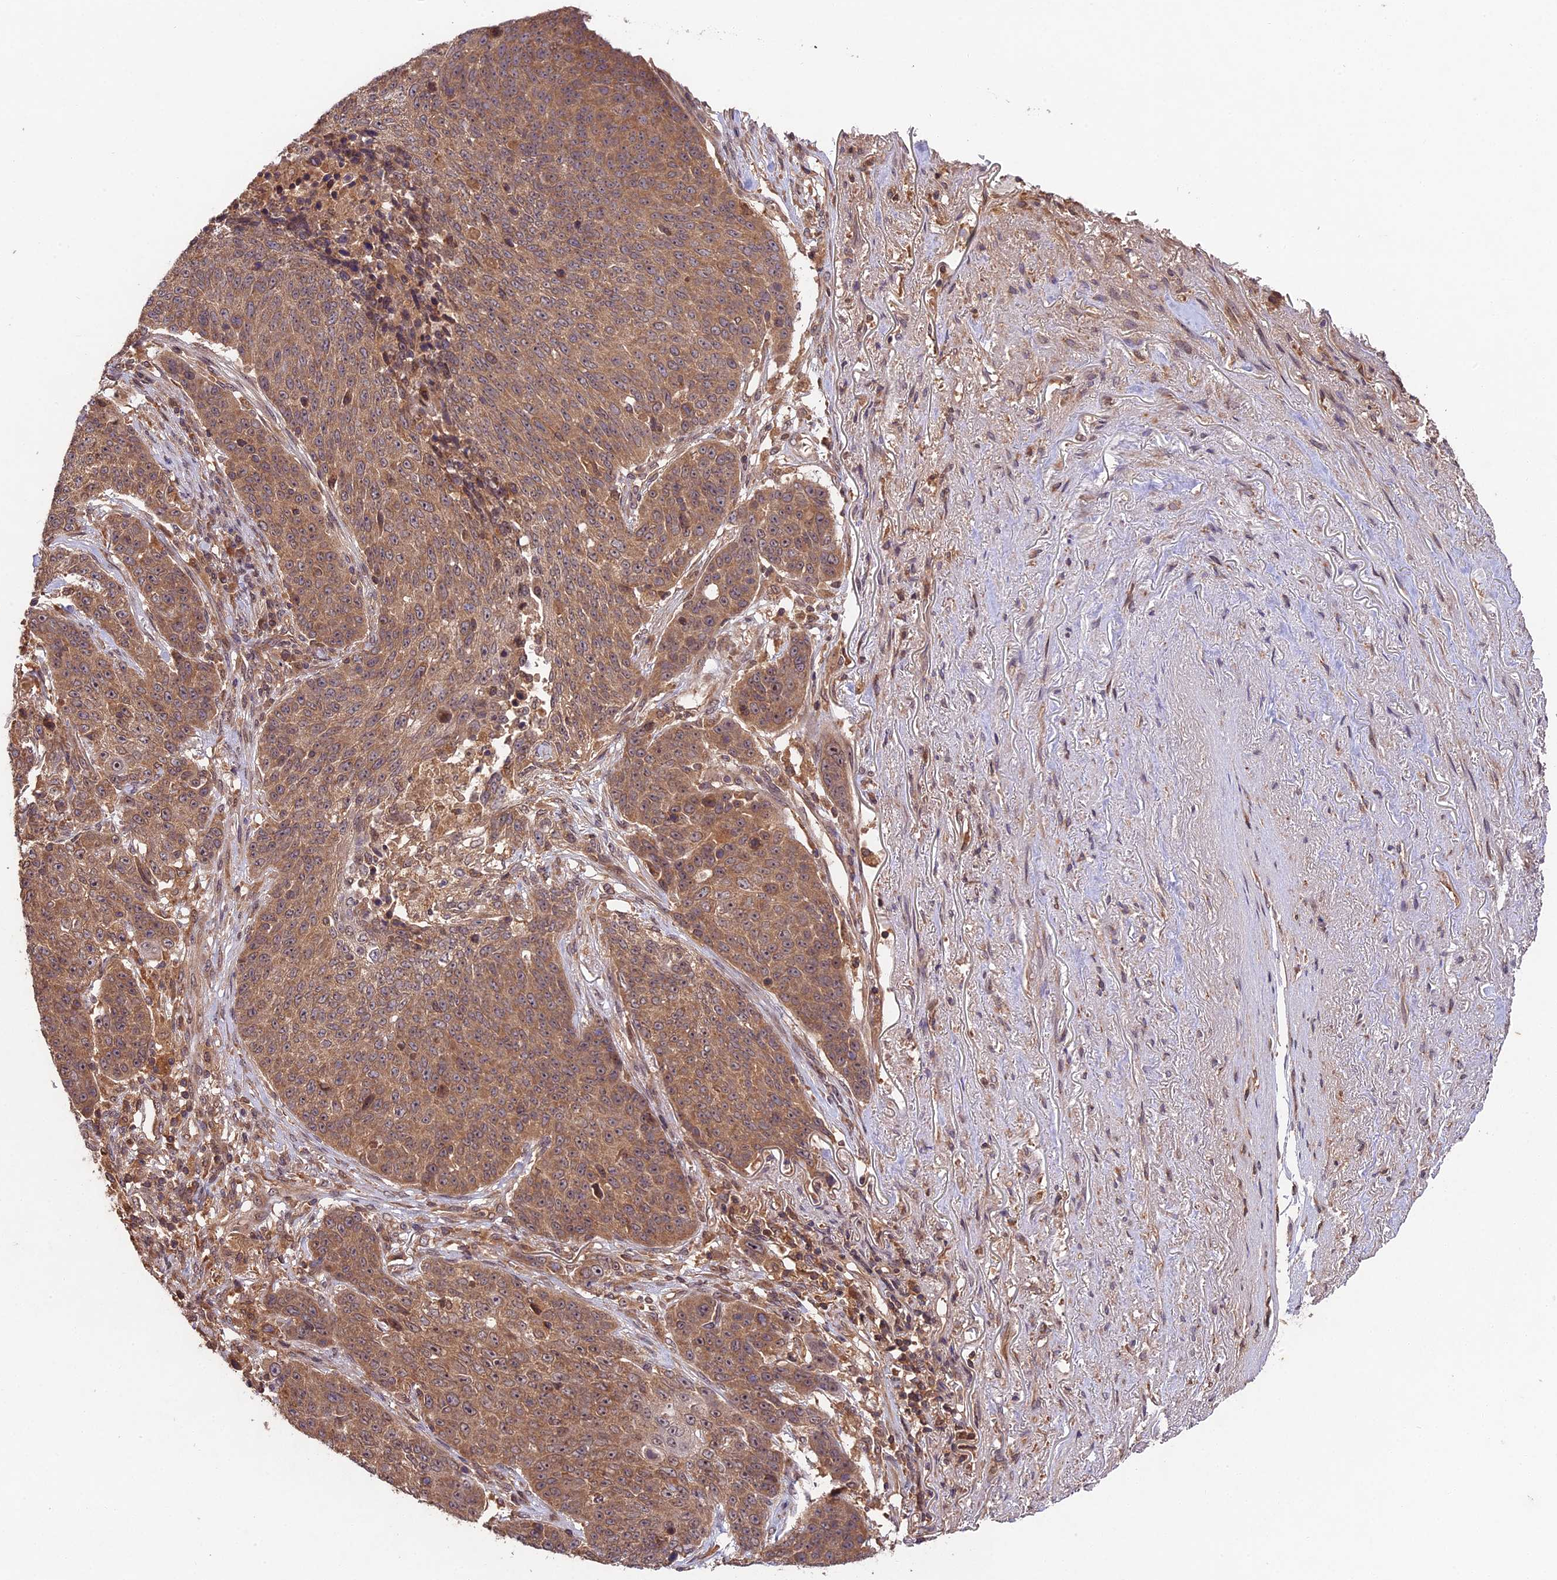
{"staining": {"intensity": "moderate", "quantity": ">75%", "location": "cytoplasmic/membranous"}, "tissue": "lung cancer", "cell_type": "Tumor cells", "image_type": "cancer", "snomed": [{"axis": "morphology", "description": "Normal tissue, NOS"}, {"axis": "morphology", "description": "Squamous cell carcinoma, NOS"}, {"axis": "topography", "description": "Lymph node"}, {"axis": "topography", "description": "Lung"}], "caption": "Human lung cancer stained for a protein (brown) exhibits moderate cytoplasmic/membranous positive positivity in about >75% of tumor cells.", "gene": "CHAC1", "patient": {"sex": "male", "age": 66}}